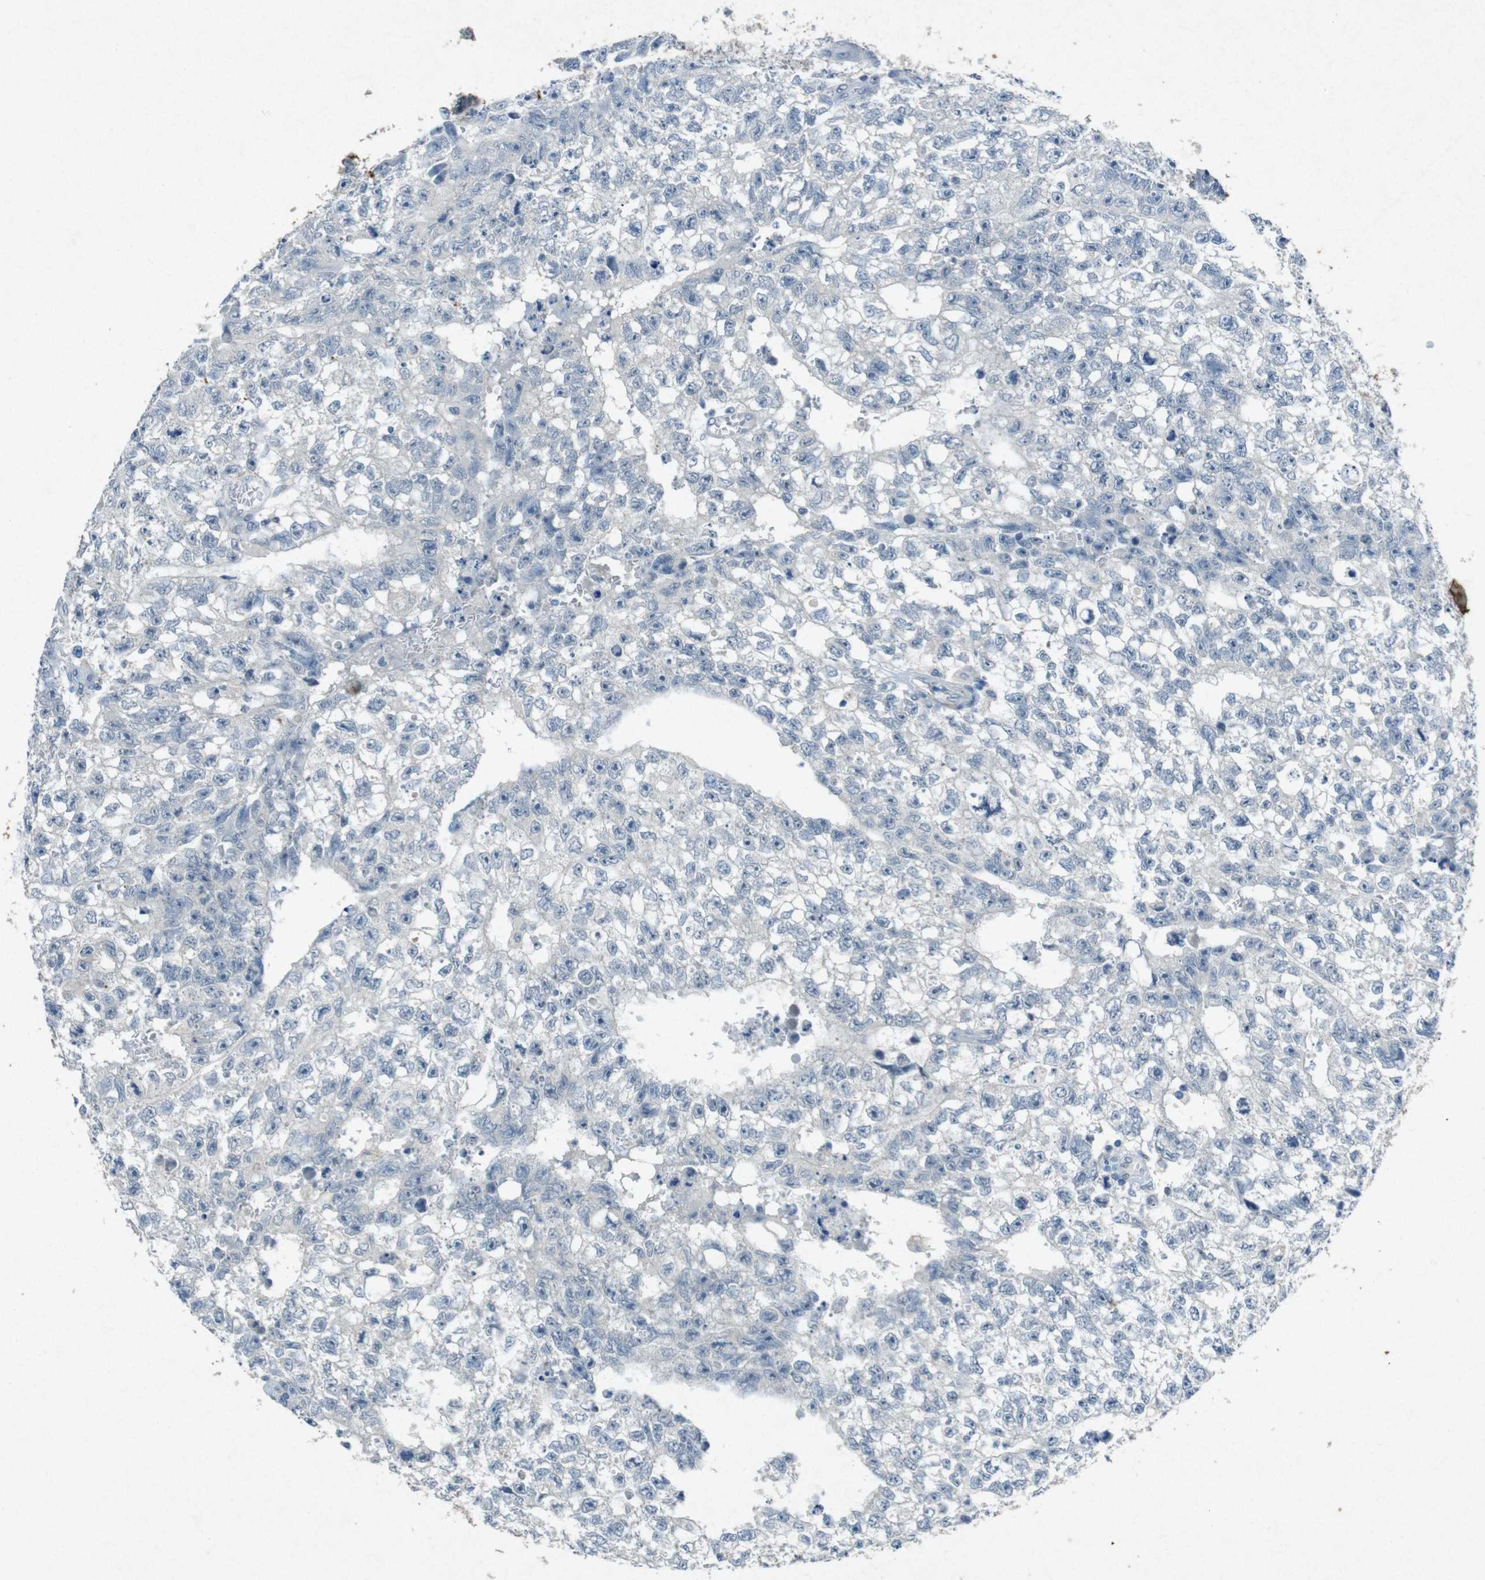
{"staining": {"intensity": "negative", "quantity": "none", "location": "none"}, "tissue": "testis cancer", "cell_type": "Tumor cells", "image_type": "cancer", "snomed": [{"axis": "morphology", "description": "Seminoma, NOS"}, {"axis": "morphology", "description": "Carcinoma, Embryonal, NOS"}, {"axis": "topography", "description": "Testis"}], "caption": "Immunohistochemical staining of human testis cancer (seminoma) demonstrates no significant expression in tumor cells.", "gene": "STBD1", "patient": {"sex": "male", "age": 38}}